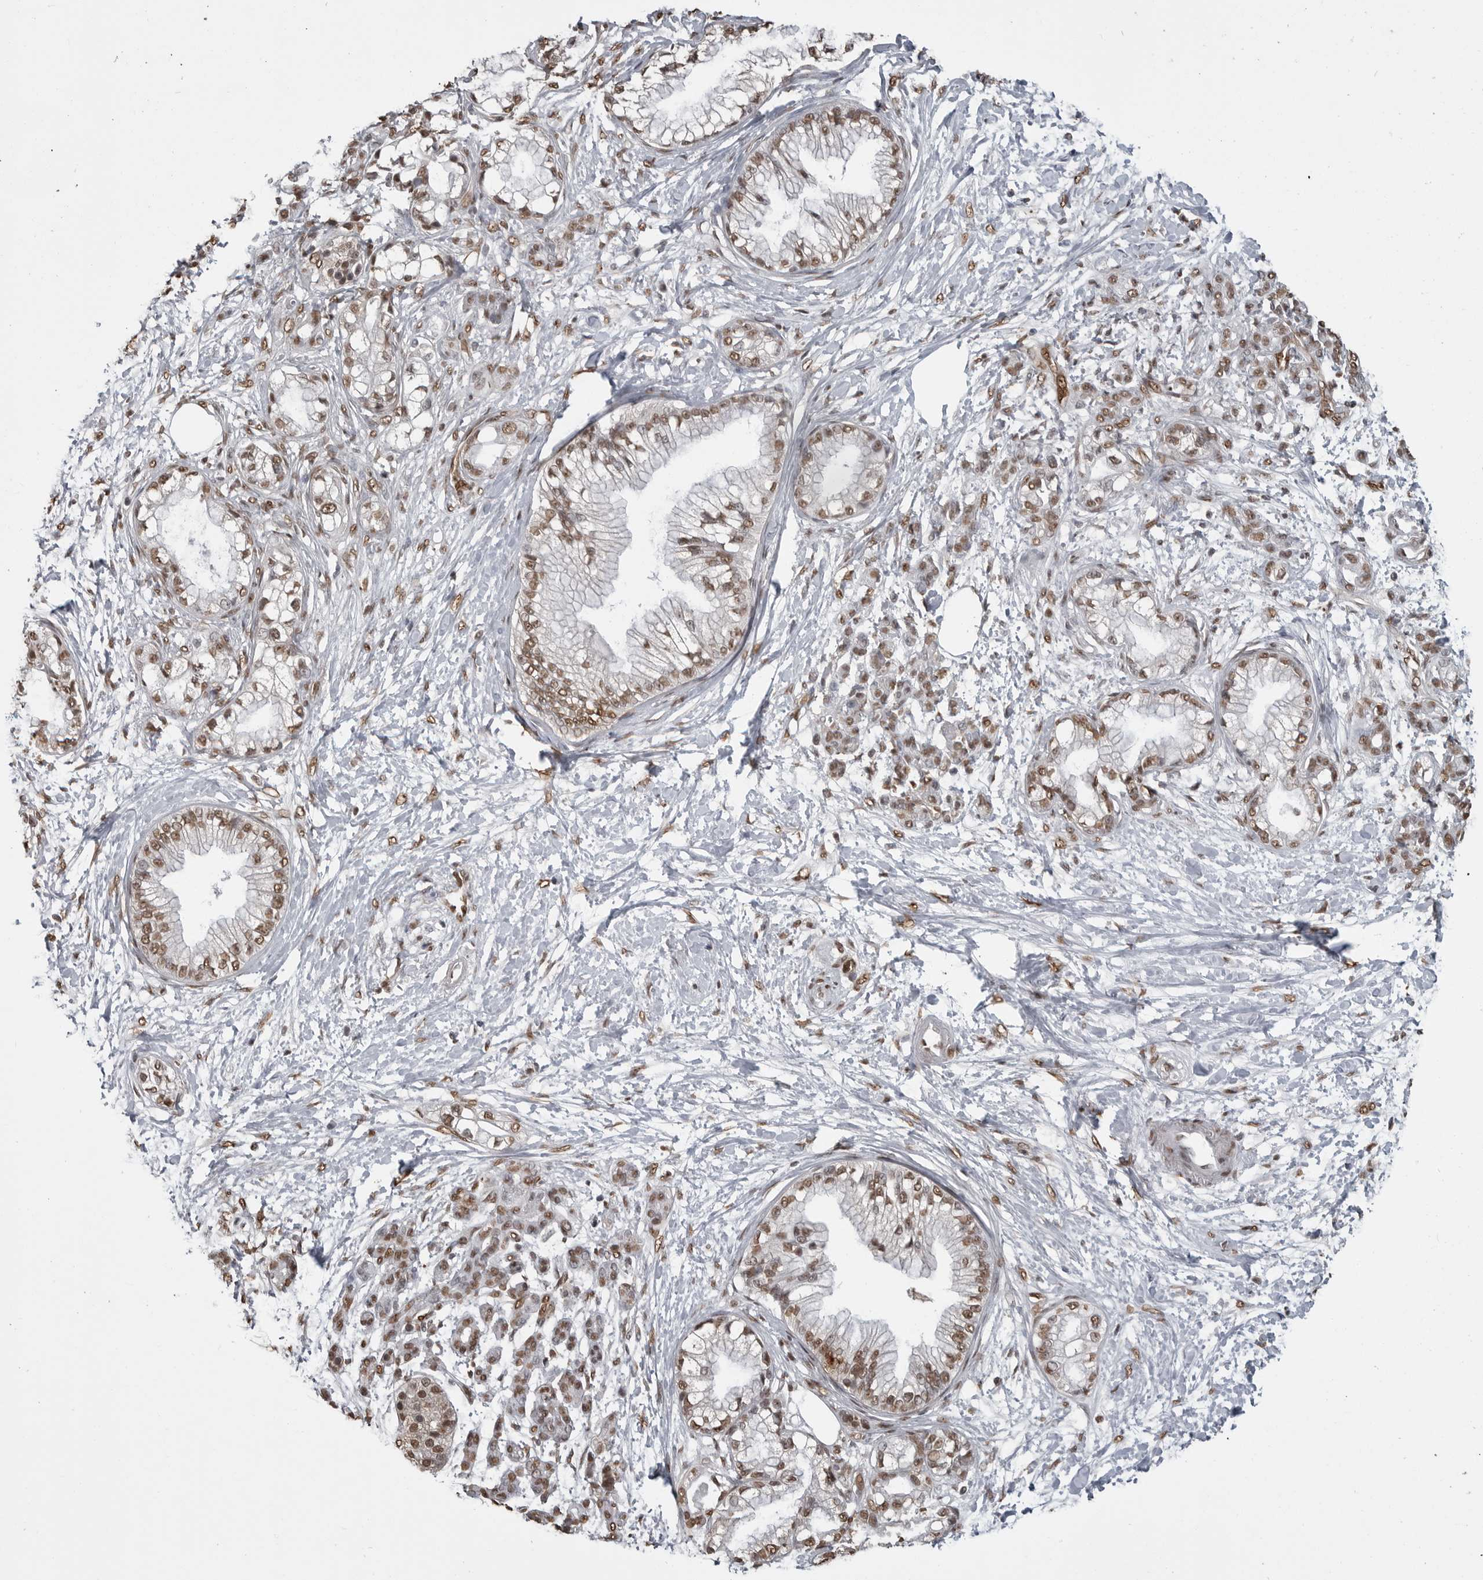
{"staining": {"intensity": "moderate", "quantity": ">75%", "location": "nuclear"}, "tissue": "pancreatic cancer", "cell_type": "Tumor cells", "image_type": "cancer", "snomed": [{"axis": "morphology", "description": "Adenocarcinoma, NOS"}, {"axis": "topography", "description": "Pancreas"}], "caption": "This histopathology image shows immunohistochemistry (IHC) staining of human pancreatic cancer, with medium moderate nuclear staining in approximately >75% of tumor cells.", "gene": "SMAD2", "patient": {"sex": "male", "age": 68}}